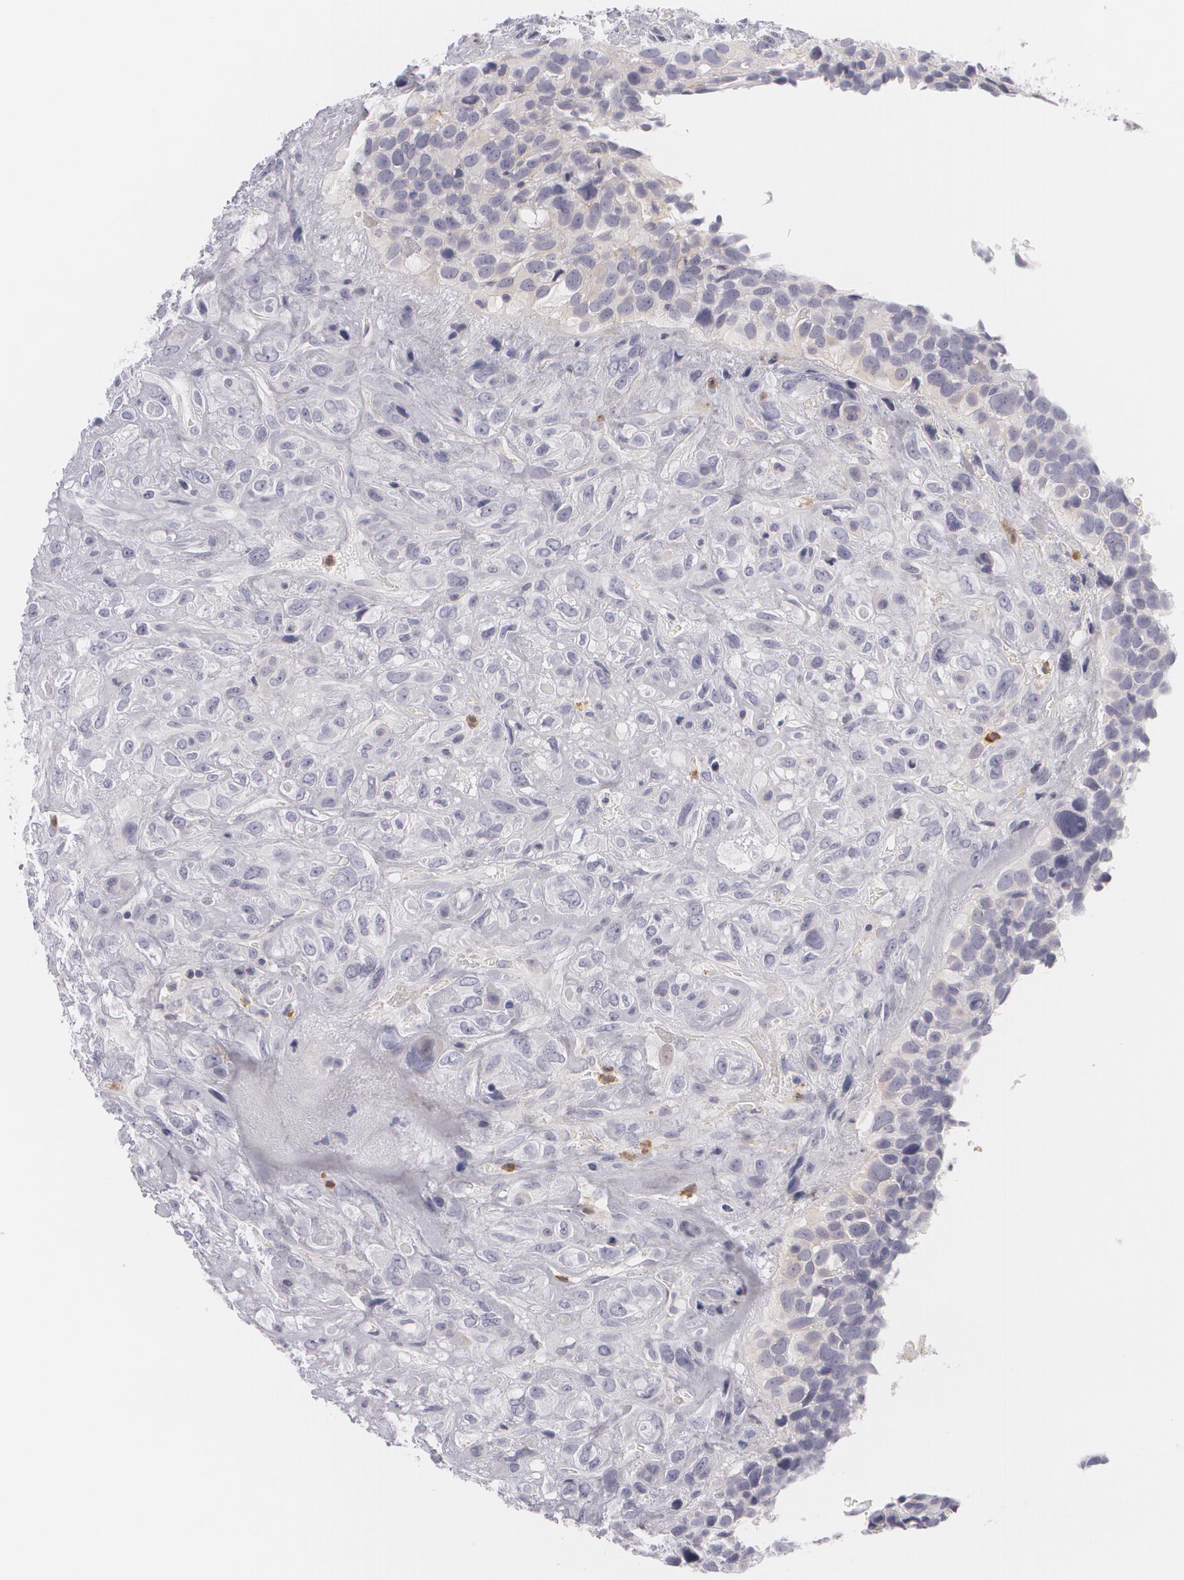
{"staining": {"intensity": "negative", "quantity": "none", "location": "none"}, "tissue": "breast cancer", "cell_type": "Tumor cells", "image_type": "cancer", "snomed": [{"axis": "morphology", "description": "Neoplasm, malignant, NOS"}, {"axis": "topography", "description": "Breast"}], "caption": "Tumor cells are negative for protein expression in human breast cancer. (Brightfield microscopy of DAB IHC at high magnification).", "gene": "FAM181A", "patient": {"sex": "female", "age": 50}}